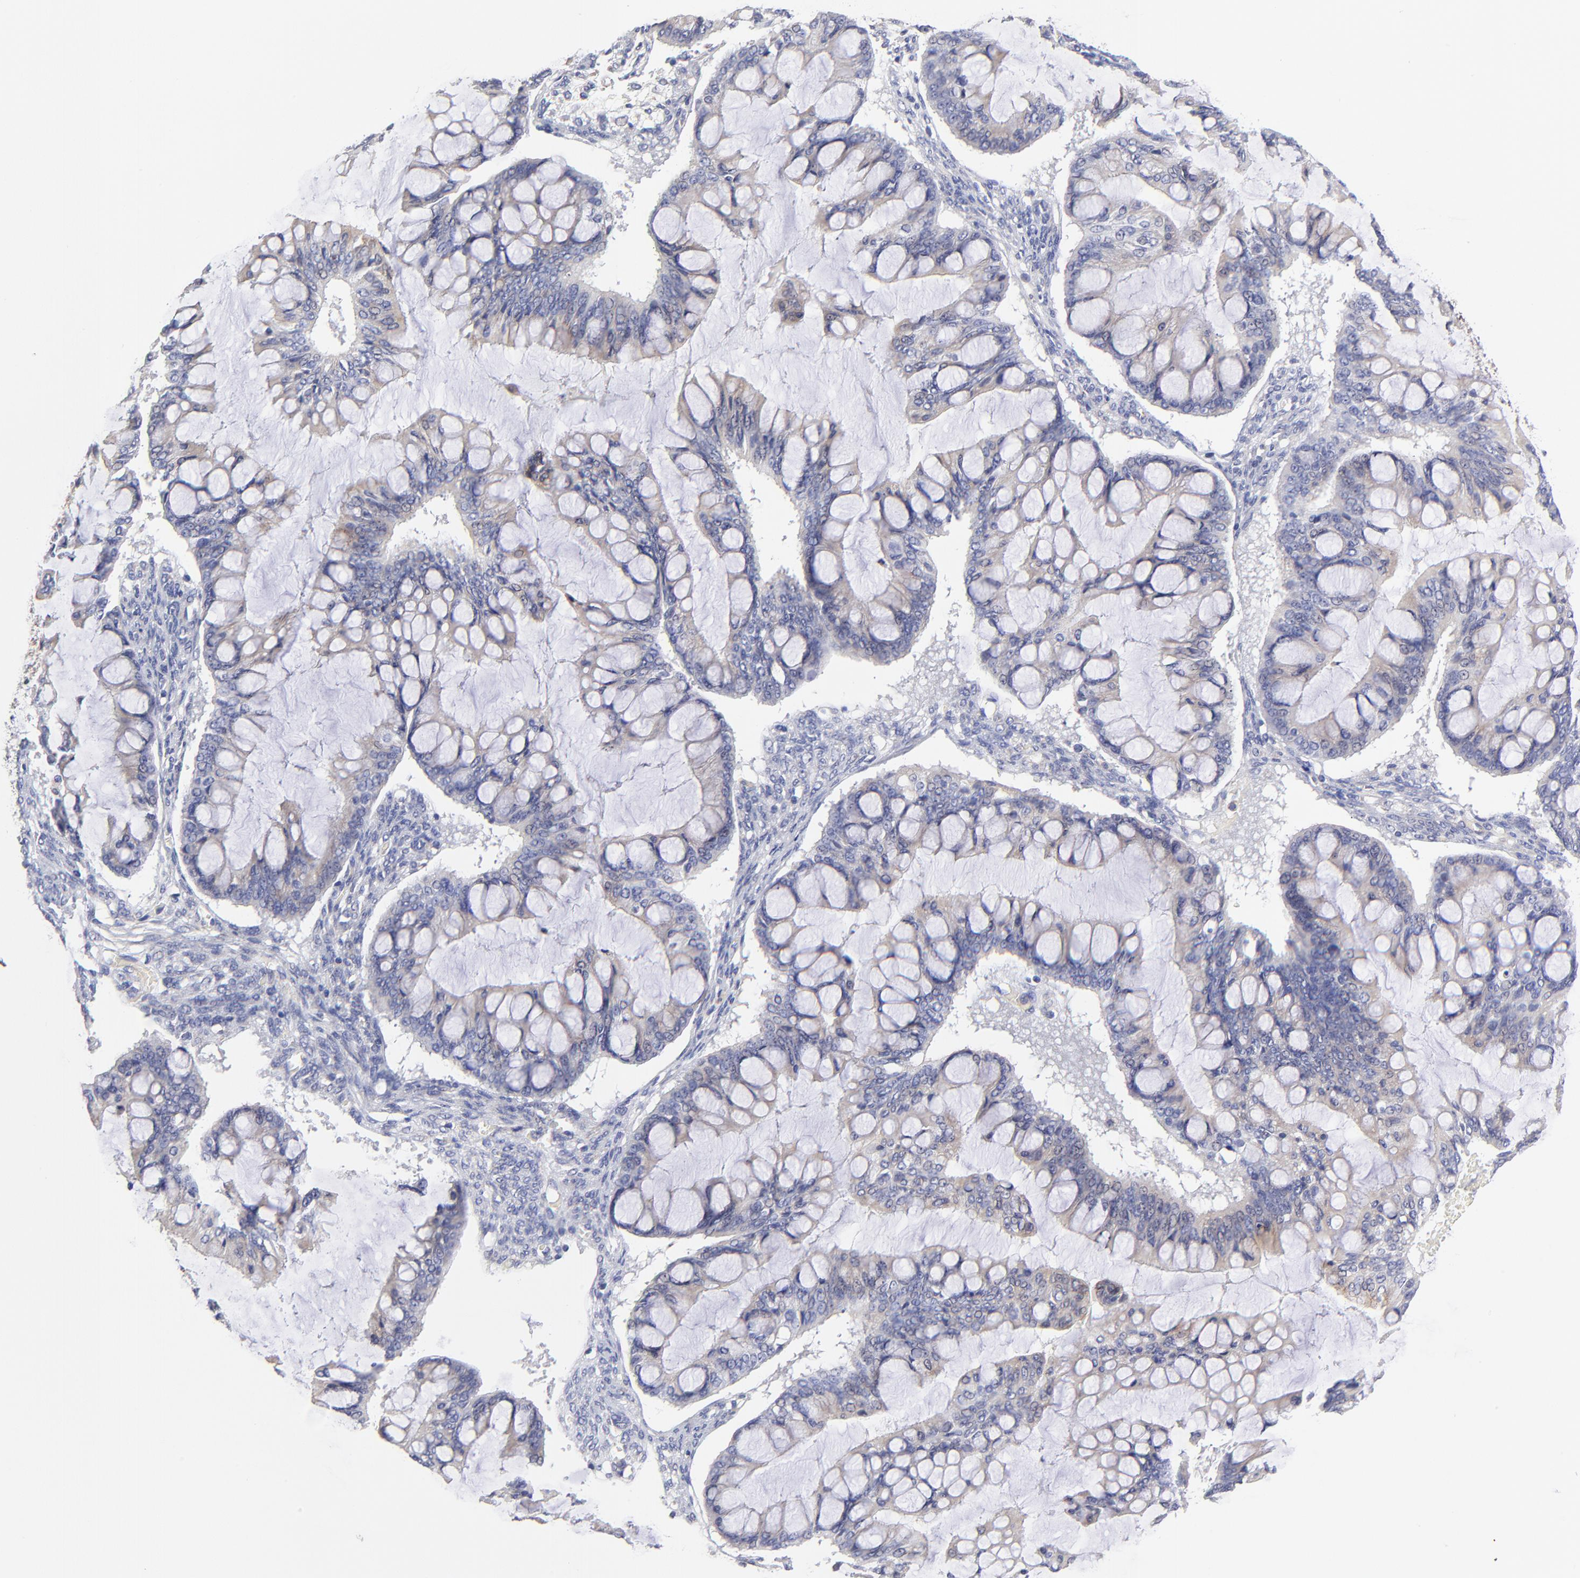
{"staining": {"intensity": "weak", "quantity": ">75%", "location": "cytoplasmic/membranous"}, "tissue": "ovarian cancer", "cell_type": "Tumor cells", "image_type": "cancer", "snomed": [{"axis": "morphology", "description": "Cystadenocarcinoma, mucinous, NOS"}, {"axis": "topography", "description": "Ovary"}], "caption": "A brown stain highlights weak cytoplasmic/membranous positivity of a protein in ovarian cancer tumor cells. (brown staining indicates protein expression, while blue staining denotes nuclei).", "gene": "GCSAM", "patient": {"sex": "female", "age": 73}}